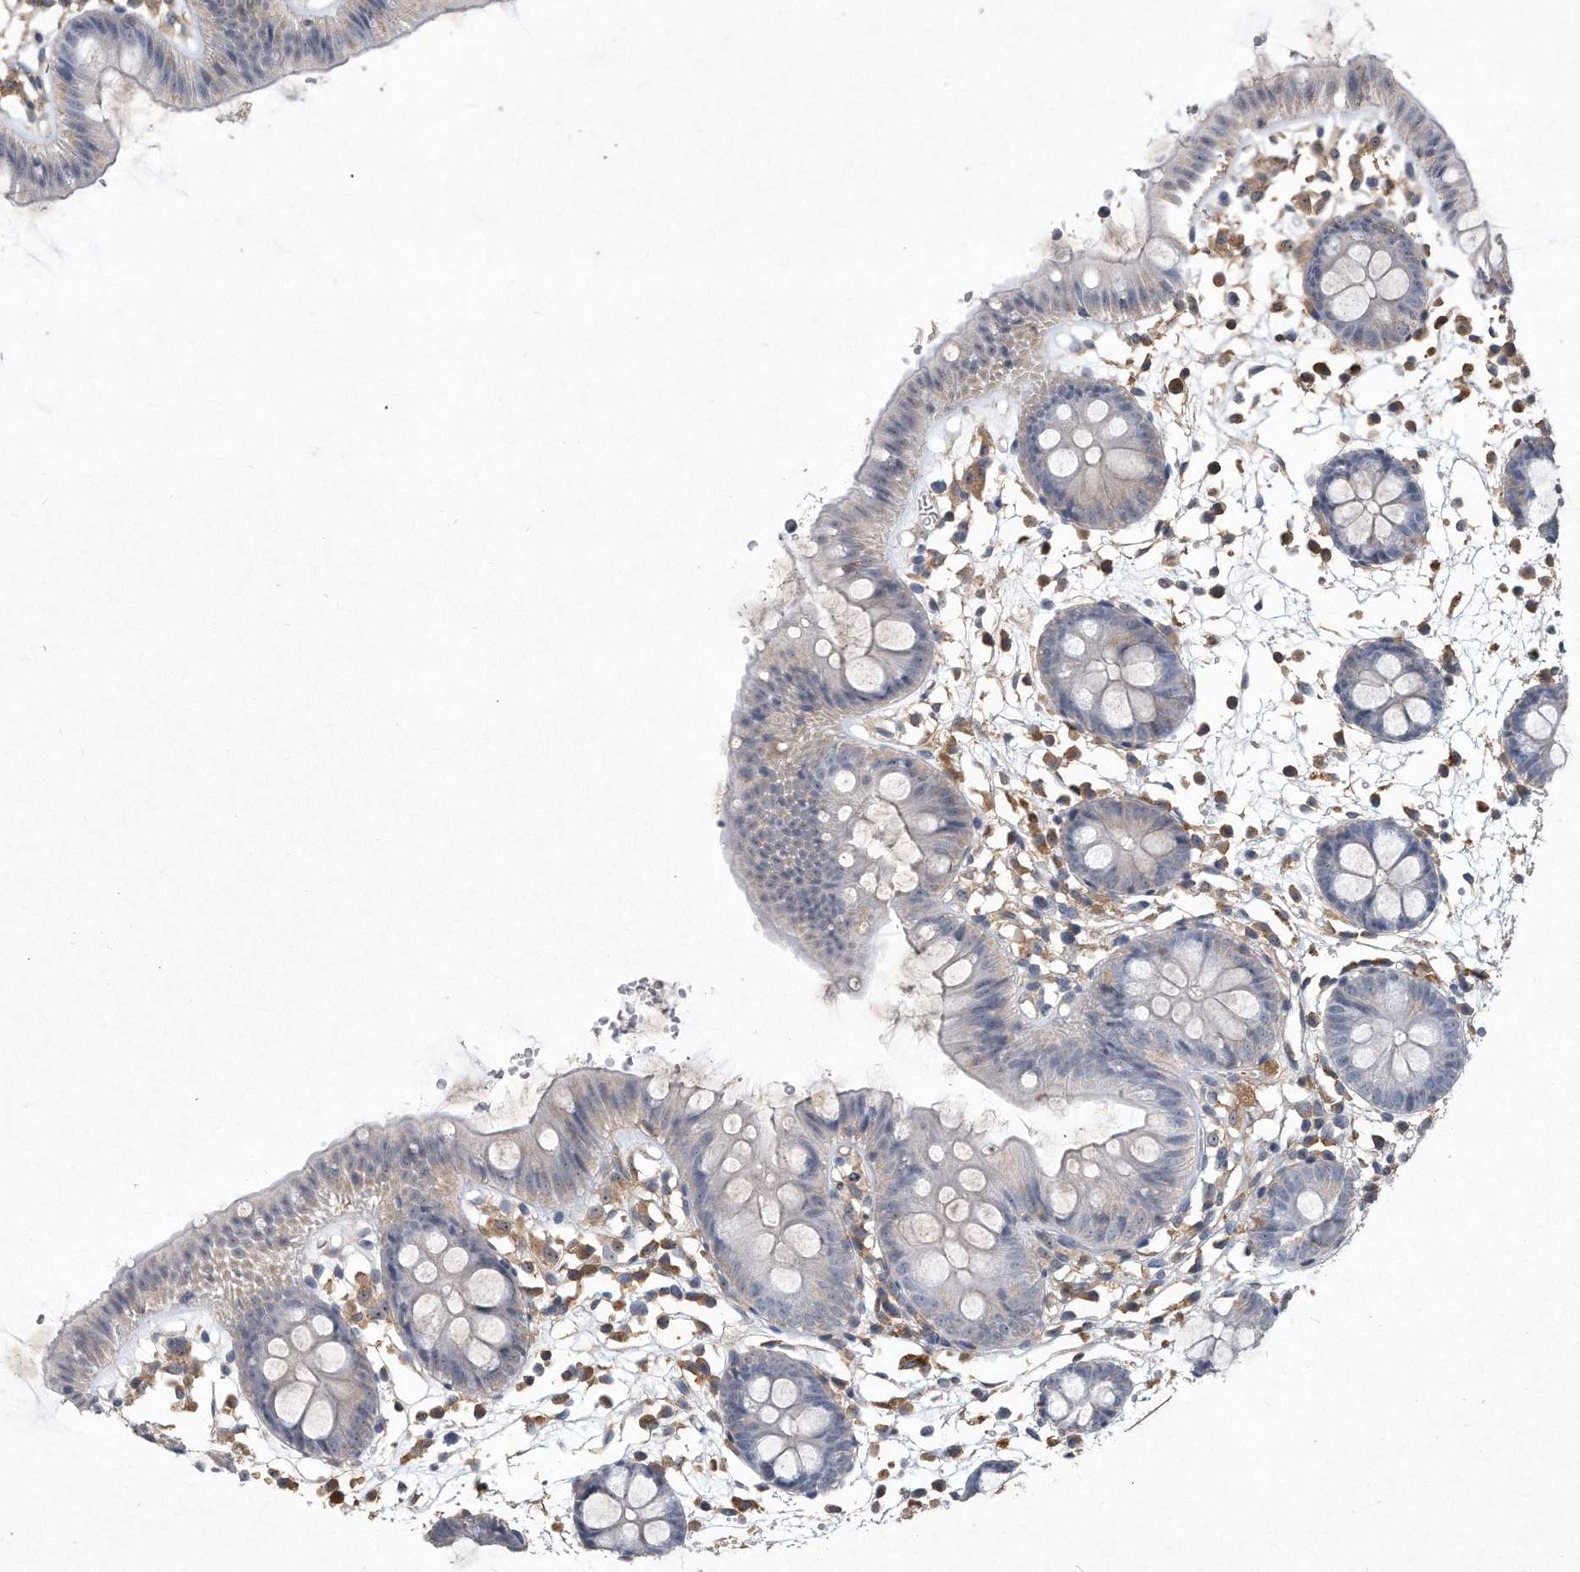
{"staining": {"intensity": "weak", "quantity": ">75%", "location": "cytoplasmic/membranous"}, "tissue": "colon", "cell_type": "Endothelial cells", "image_type": "normal", "snomed": [{"axis": "morphology", "description": "Normal tissue, NOS"}, {"axis": "topography", "description": "Colon"}], "caption": "Weak cytoplasmic/membranous positivity is appreciated in approximately >75% of endothelial cells in normal colon.", "gene": "PGBD2", "patient": {"sex": "male", "age": 56}}